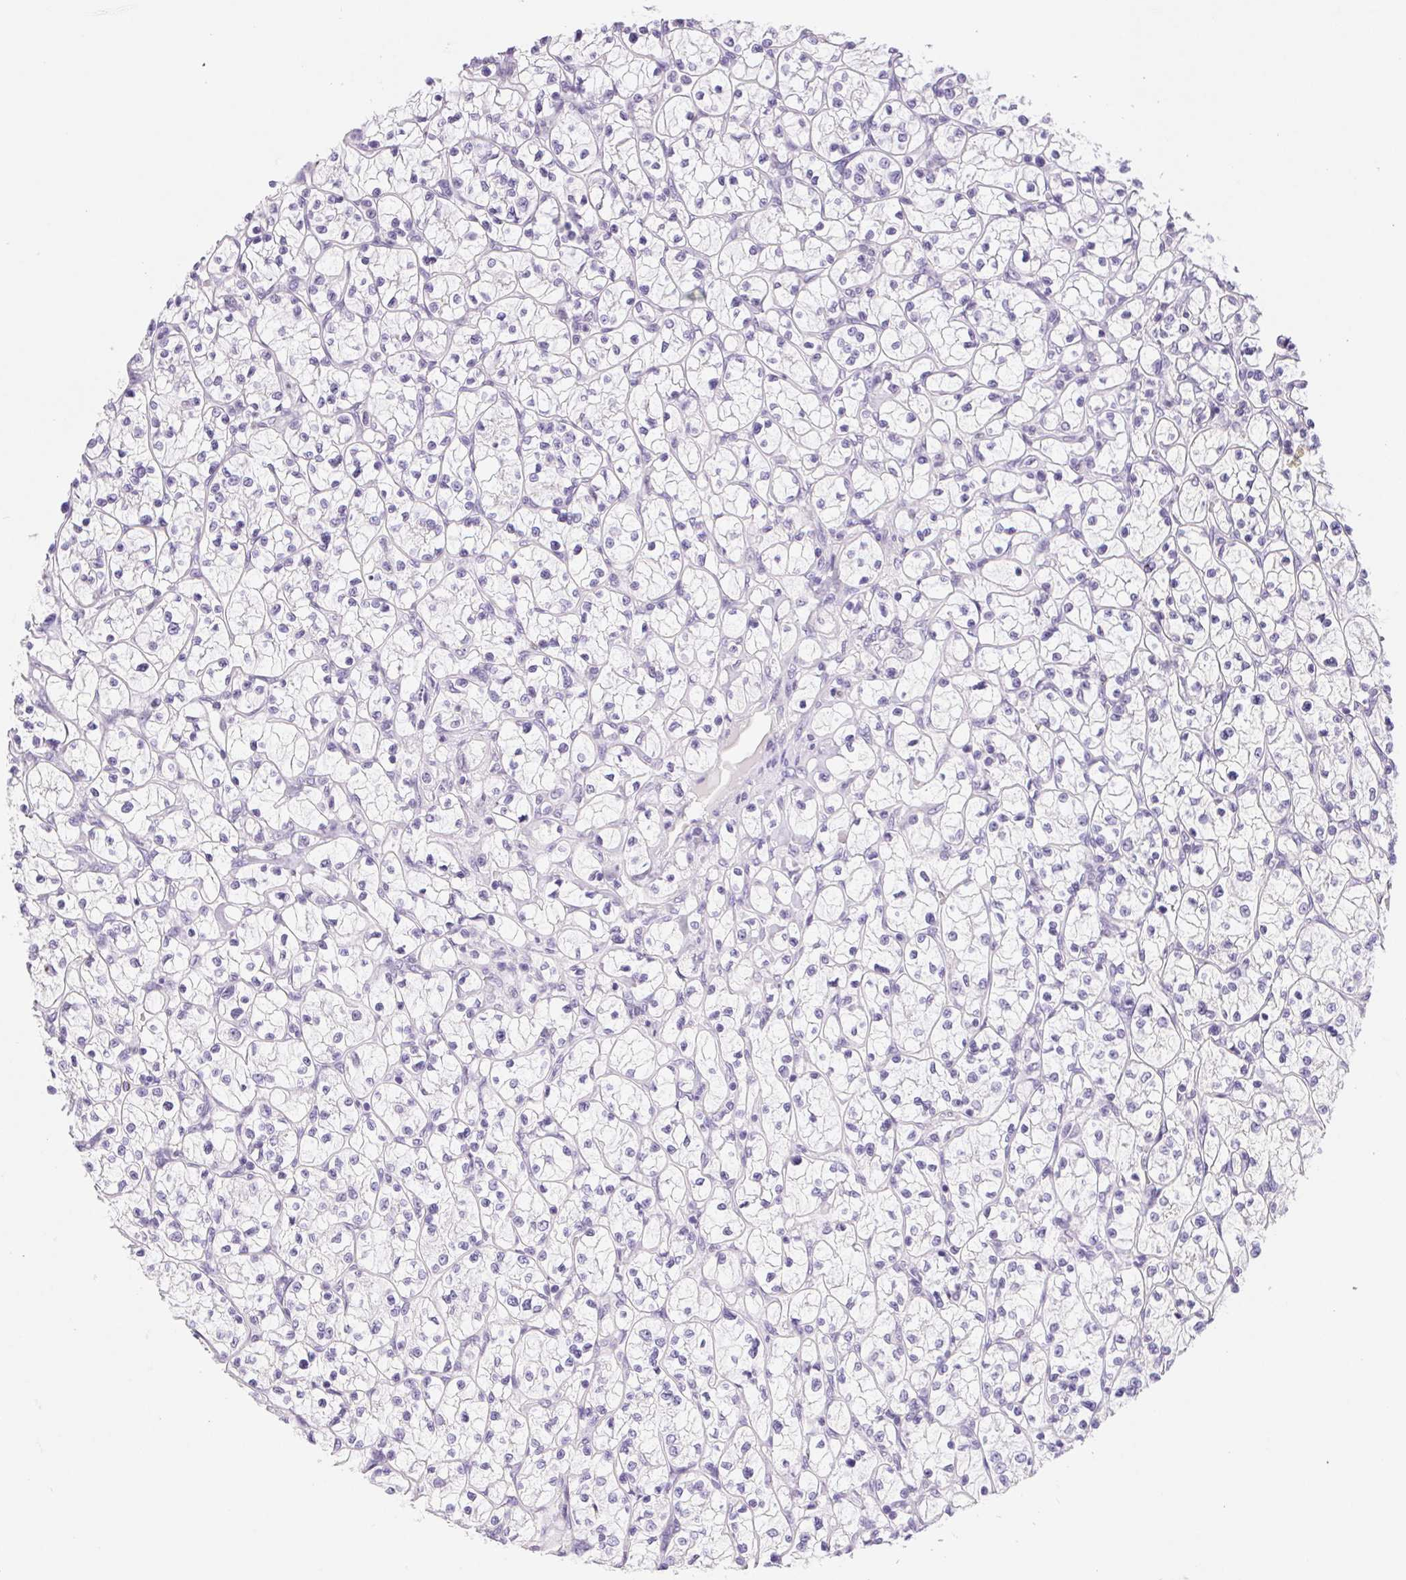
{"staining": {"intensity": "negative", "quantity": "none", "location": "none"}, "tissue": "renal cancer", "cell_type": "Tumor cells", "image_type": "cancer", "snomed": [{"axis": "morphology", "description": "Adenocarcinoma, NOS"}, {"axis": "topography", "description": "Kidney"}], "caption": "DAB (3,3'-diaminobenzidine) immunohistochemical staining of human renal cancer demonstrates no significant expression in tumor cells. (IHC, brightfield microscopy, high magnification).", "gene": "ASGR2", "patient": {"sex": "female", "age": 64}}